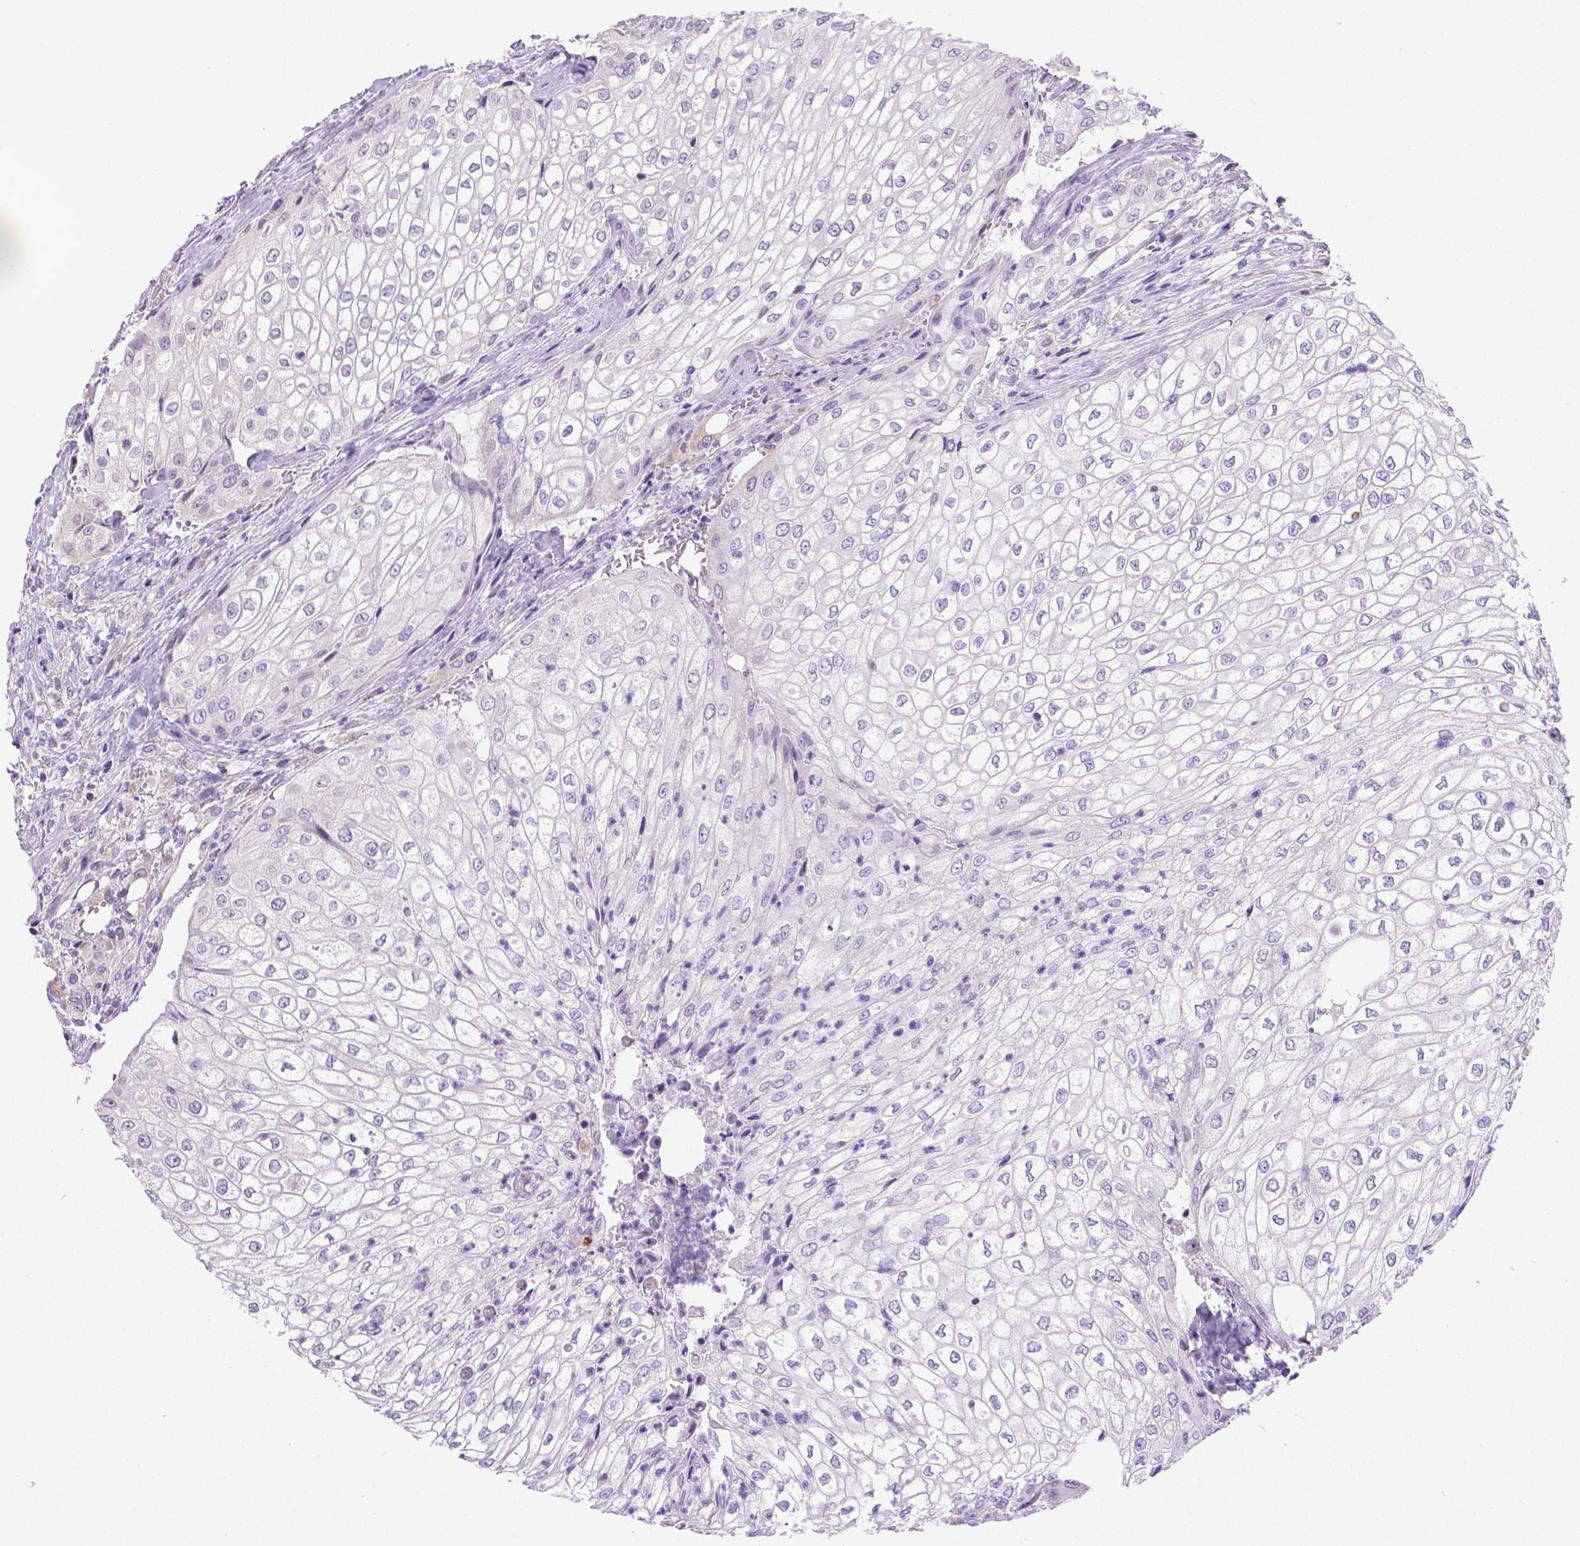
{"staining": {"intensity": "negative", "quantity": "none", "location": "none"}, "tissue": "urothelial cancer", "cell_type": "Tumor cells", "image_type": "cancer", "snomed": [{"axis": "morphology", "description": "Urothelial carcinoma, High grade"}, {"axis": "topography", "description": "Urinary bladder"}], "caption": "Immunohistochemistry of high-grade urothelial carcinoma demonstrates no staining in tumor cells.", "gene": "CSPG5", "patient": {"sex": "male", "age": 62}}